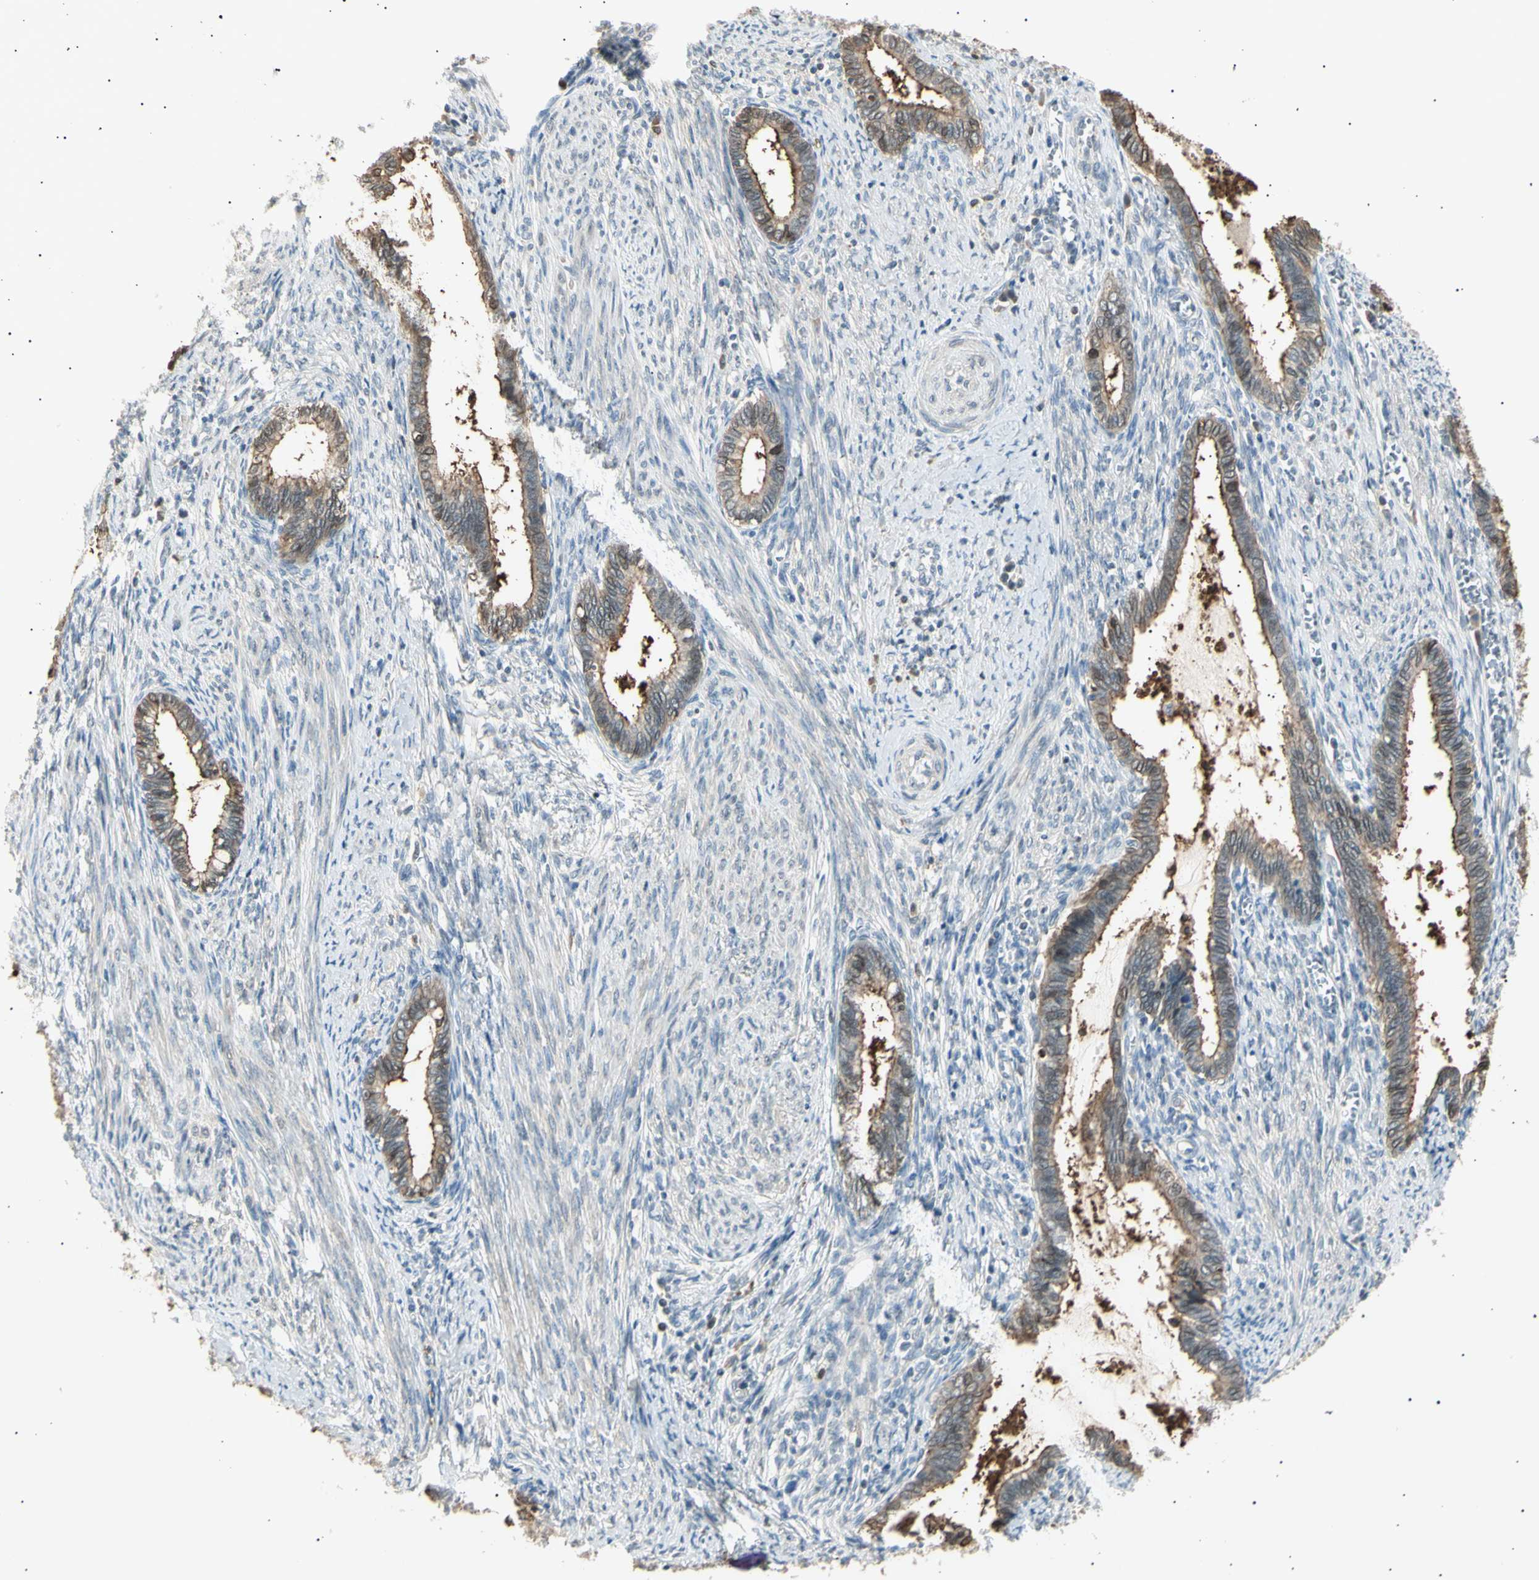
{"staining": {"intensity": "moderate", "quantity": ">75%", "location": "cytoplasmic/membranous"}, "tissue": "cervical cancer", "cell_type": "Tumor cells", "image_type": "cancer", "snomed": [{"axis": "morphology", "description": "Adenocarcinoma, NOS"}, {"axis": "topography", "description": "Cervix"}], "caption": "IHC histopathology image of neoplastic tissue: human cervical cancer (adenocarcinoma) stained using immunohistochemistry shows medium levels of moderate protein expression localized specifically in the cytoplasmic/membranous of tumor cells, appearing as a cytoplasmic/membranous brown color.", "gene": "LHPP", "patient": {"sex": "female", "age": 44}}